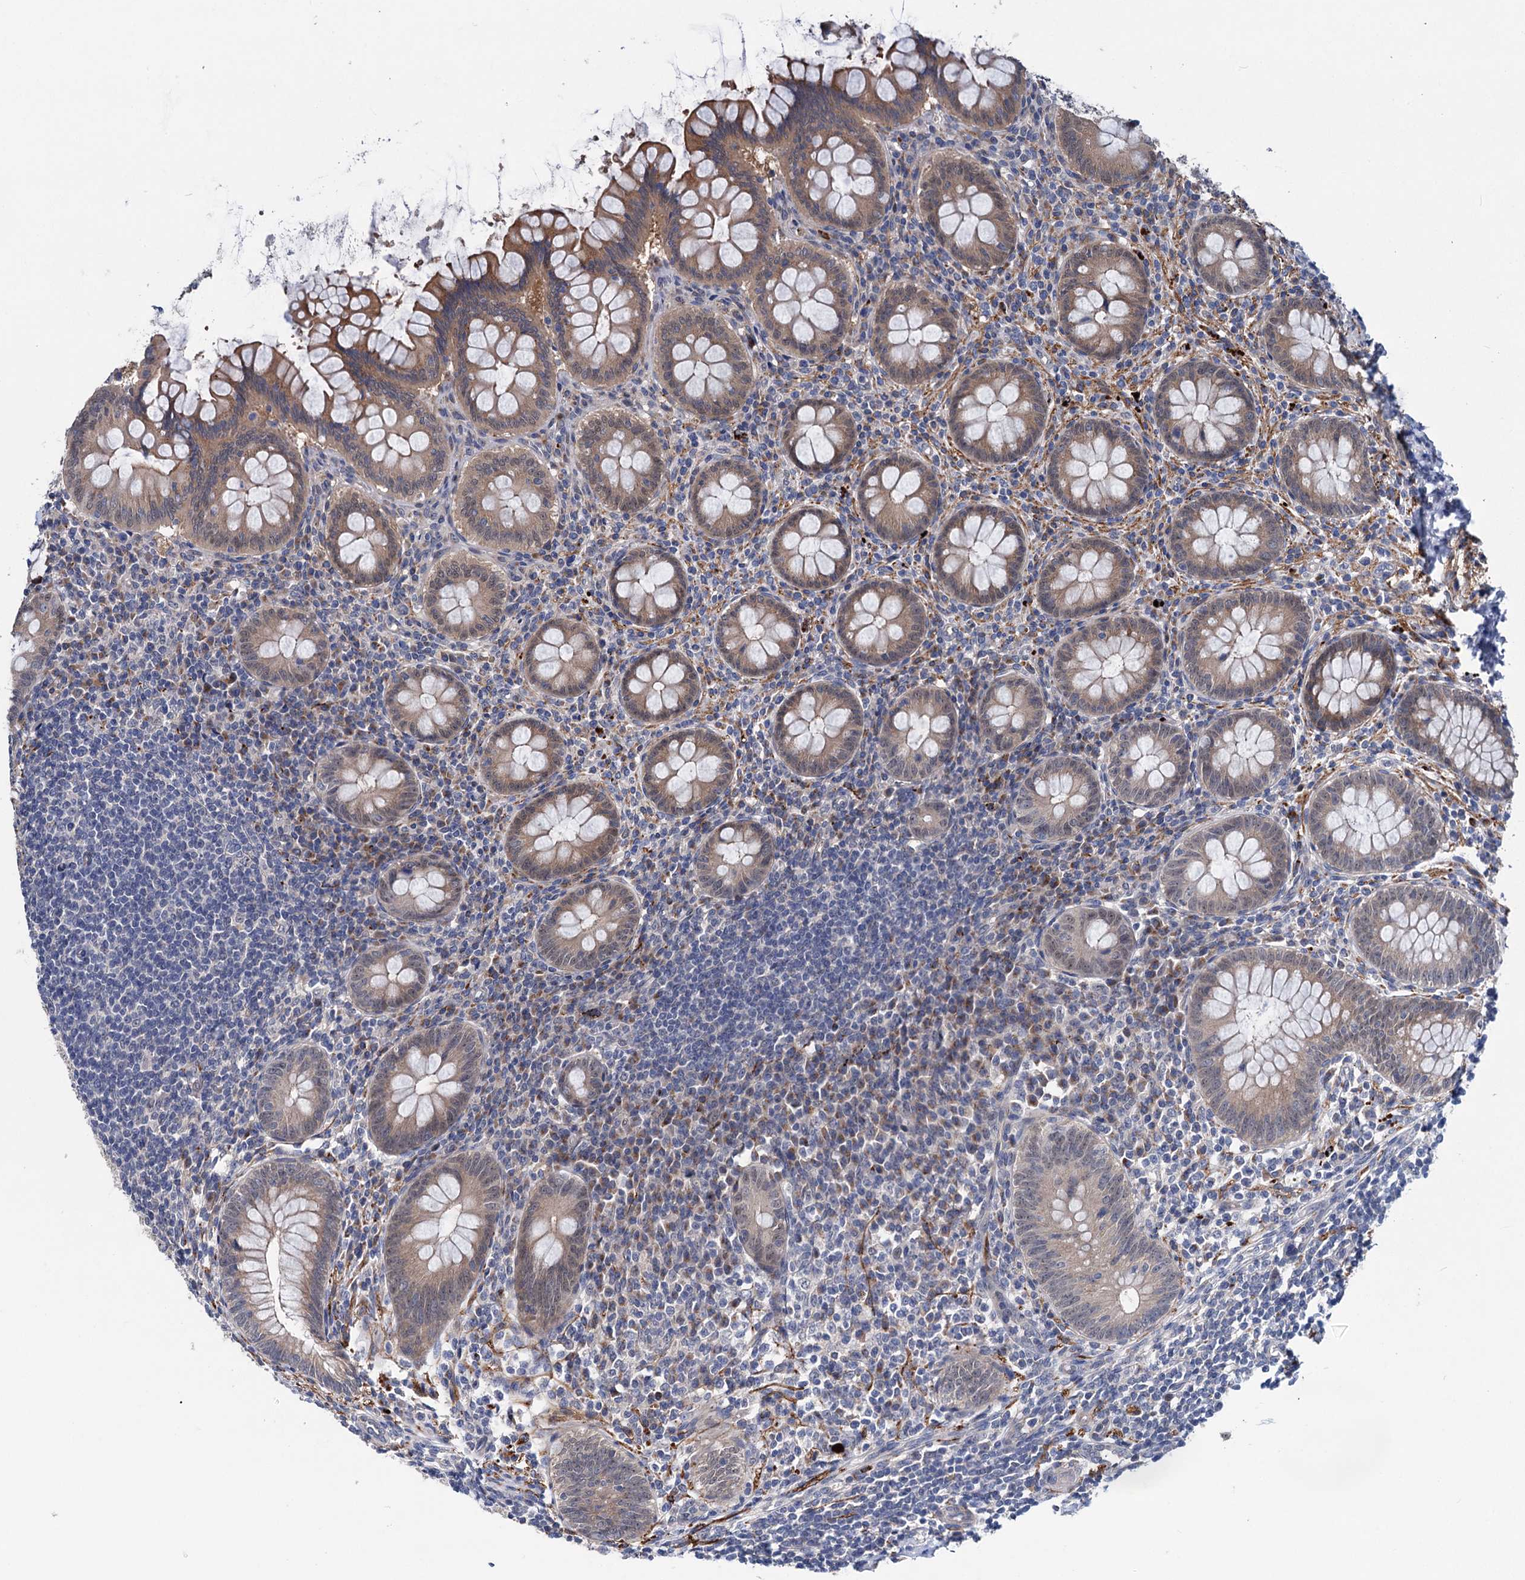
{"staining": {"intensity": "moderate", "quantity": ">75%", "location": "cytoplasmic/membranous,nuclear"}, "tissue": "appendix", "cell_type": "Glandular cells", "image_type": "normal", "snomed": [{"axis": "morphology", "description": "Normal tissue, NOS"}, {"axis": "topography", "description": "Appendix"}], "caption": "Immunohistochemical staining of normal appendix demonstrates moderate cytoplasmic/membranous,nuclear protein staining in approximately >75% of glandular cells. The staining was performed using DAB (3,3'-diaminobenzidine), with brown indicating positive protein expression. Nuclei are stained blue with hematoxylin.", "gene": "EYA4", "patient": {"sex": "female", "age": 33}}